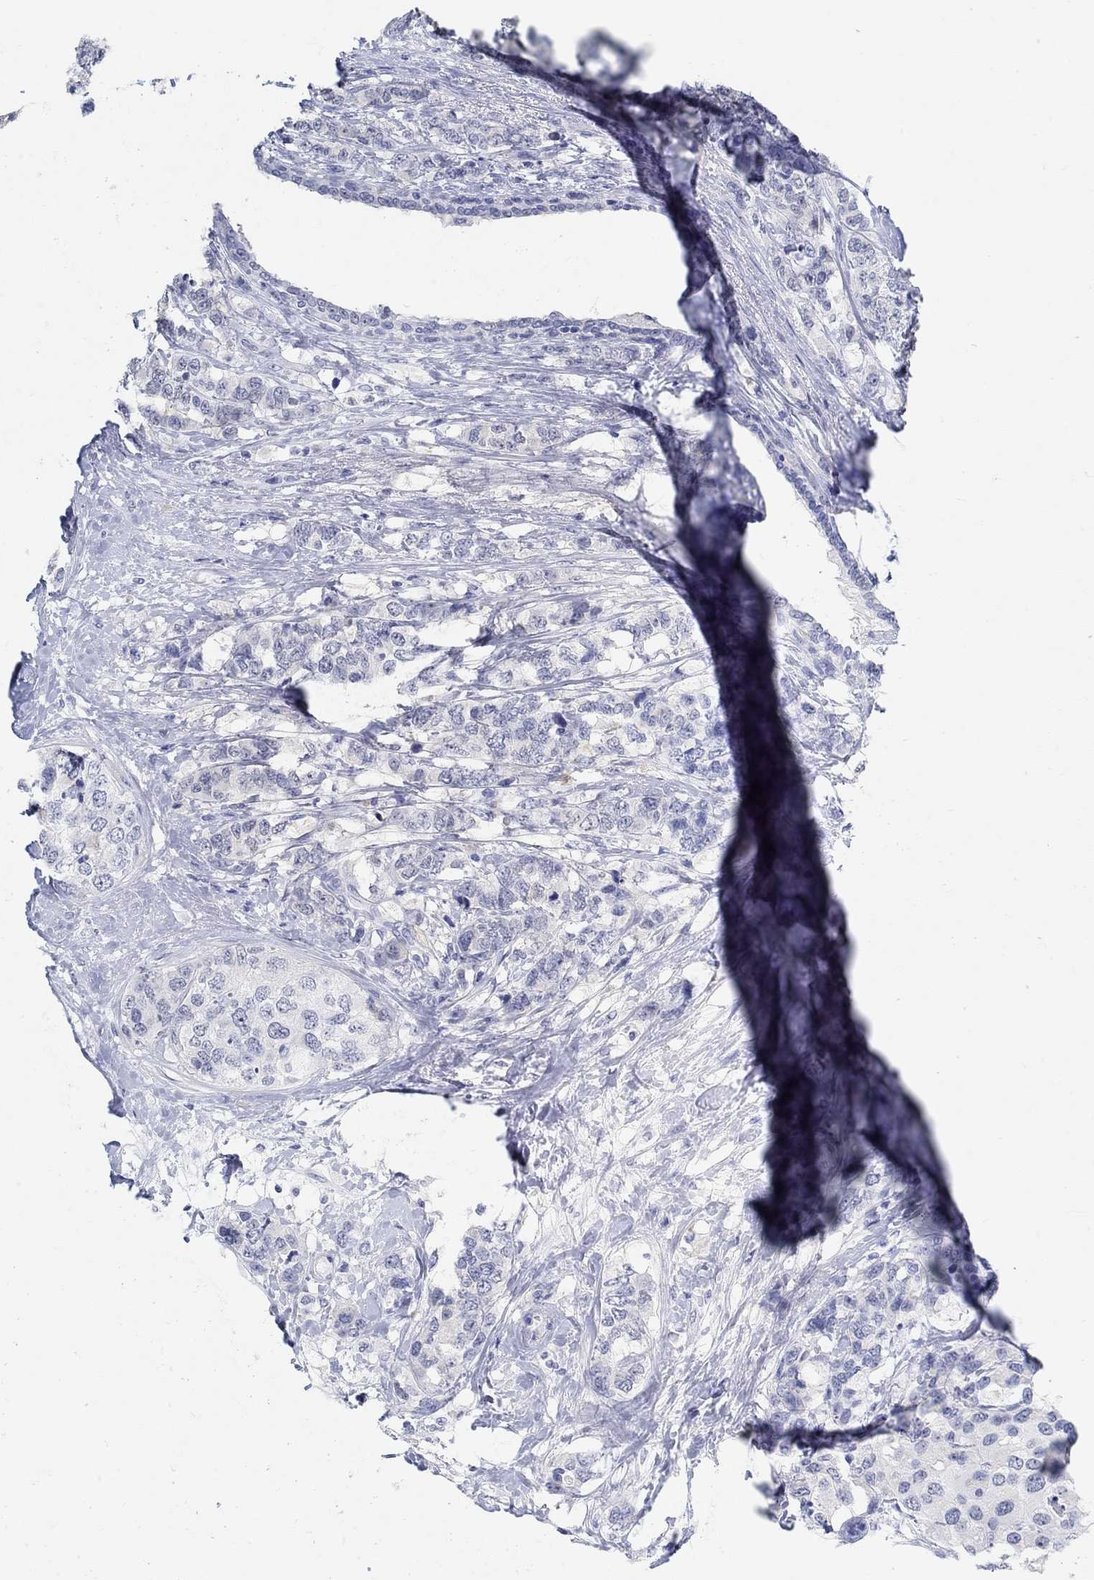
{"staining": {"intensity": "negative", "quantity": "none", "location": "none"}, "tissue": "breast cancer", "cell_type": "Tumor cells", "image_type": "cancer", "snomed": [{"axis": "morphology", "description": "Lobular carcinoma"}, {"axis": "topography", "description": "Breast"}], "caption": "An immunohistochemistry (IHC) image of breast cancer is shown. There is no staining in tumor cells of breast cancer.", "gene": "GRIA3", "patient": {"sex": "female", "age": 59}}